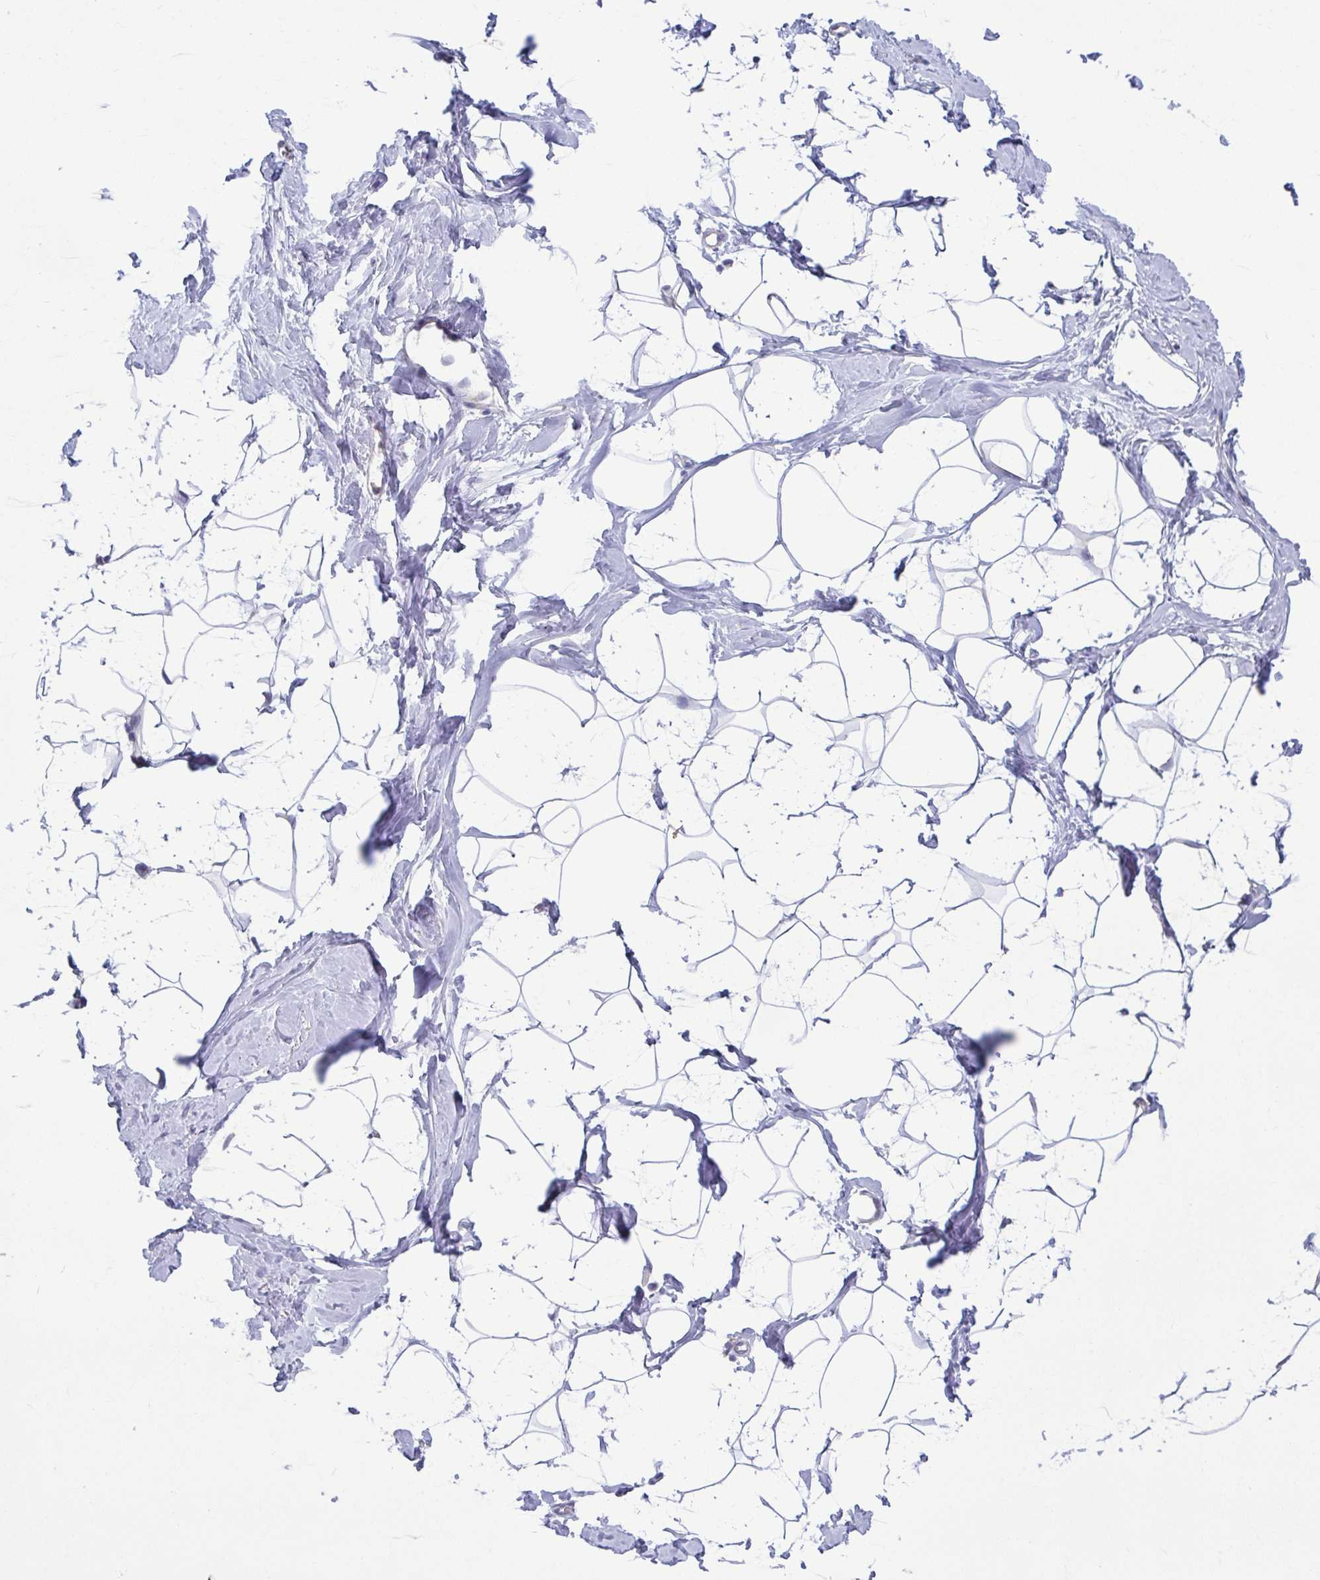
{"staining": {"intensity": "negative", "quantity": "none", "location": "none"}, "tissue": "breast", "cell_type": "Adipocytes", "image_type": "normal", "snomed": [{"axis": "morphology", "description": "Normal tissue, NOS"}, {"axis": "topography", "description": "Breast"}], "caption": "Breast stained for a protein using immunohistochemistry exhibits no staining adipocytes.", "gene": "TMEM108", "patient": {"sex": "female", "age": 32}}